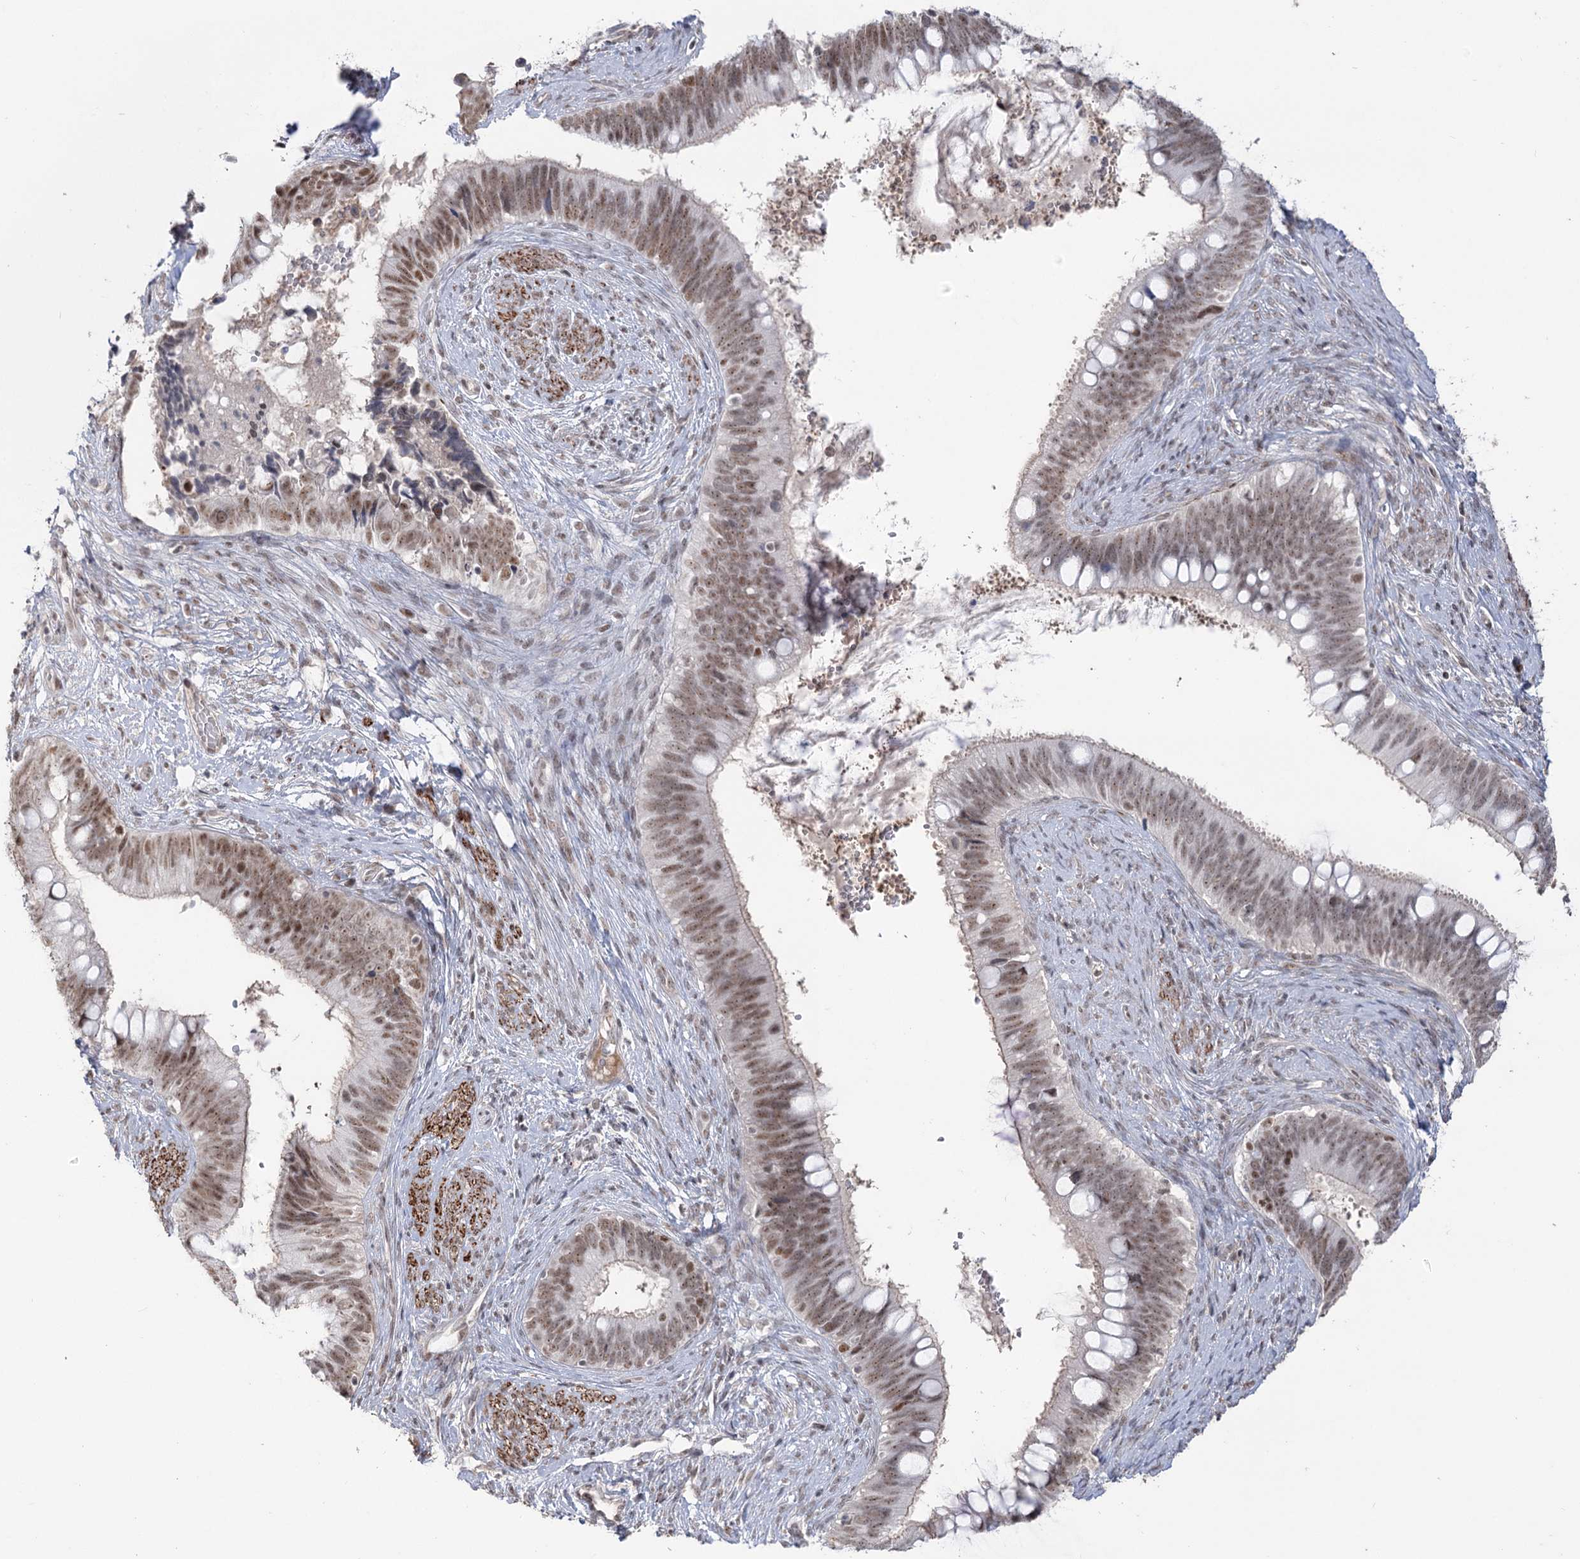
{"staining": {"intensity": "moderate", "quantity": ">75%", "location": "nuclear"}, "tissue": "cervical cancer", "cell_type": "Tumor cells", "image_type": "cancer", "snomed": [{"axis": "morphology", "description": "Adenocarcinoma, NOS"}, {"axis": "topography", "description": "Cervix"}], "caption": "Immunohistochemical staining of cervical cancer (adenocarcinoma) displays medium levels of moderate nuclear protein expression in about >75% of tumor cells. (Brightfield microscopy of DAB IHC at high magnification).", "gene": "ZSCAN23", "patient": {"sex": "female", "age": 42}}